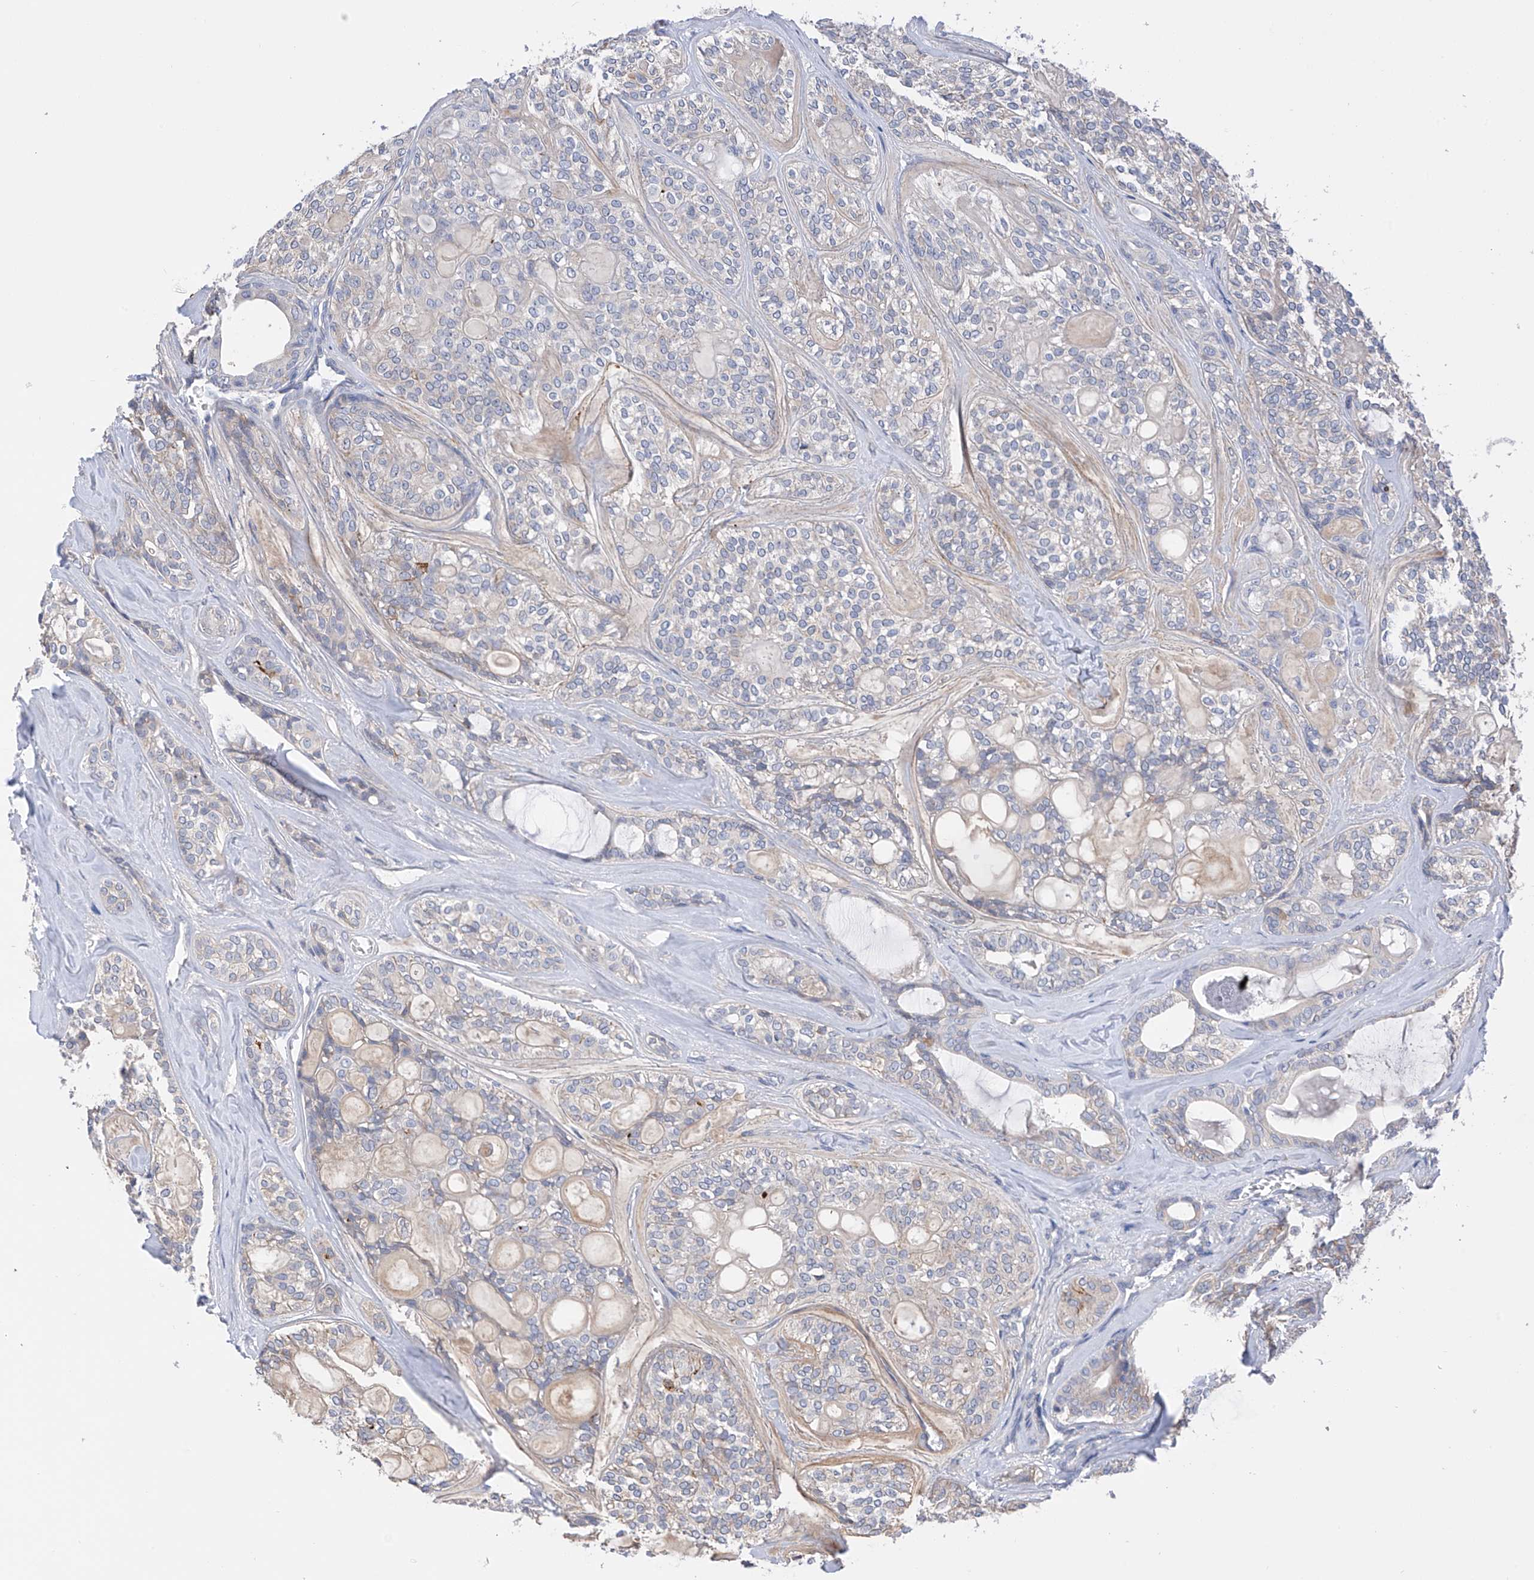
{"staining": {"intensity": "negative", "quantity": "none", "location": "none"}, "tissue": "head and neck cancer", "cell_type": "Tumor cells", "image_type": "cancer", "snomed": [{"axis": "morphology", "description": "Adenocarcinoma, NOS"}, {"axis": "topography", "description": "Head-Neck"}], "caption": "High power microscopy micrograph of an IHC photomicrograph of head and neck cancer, revealing no significant expression in tumor cells.", "gene": "REC8", "patient": {"sex": "male", "age": 66}}